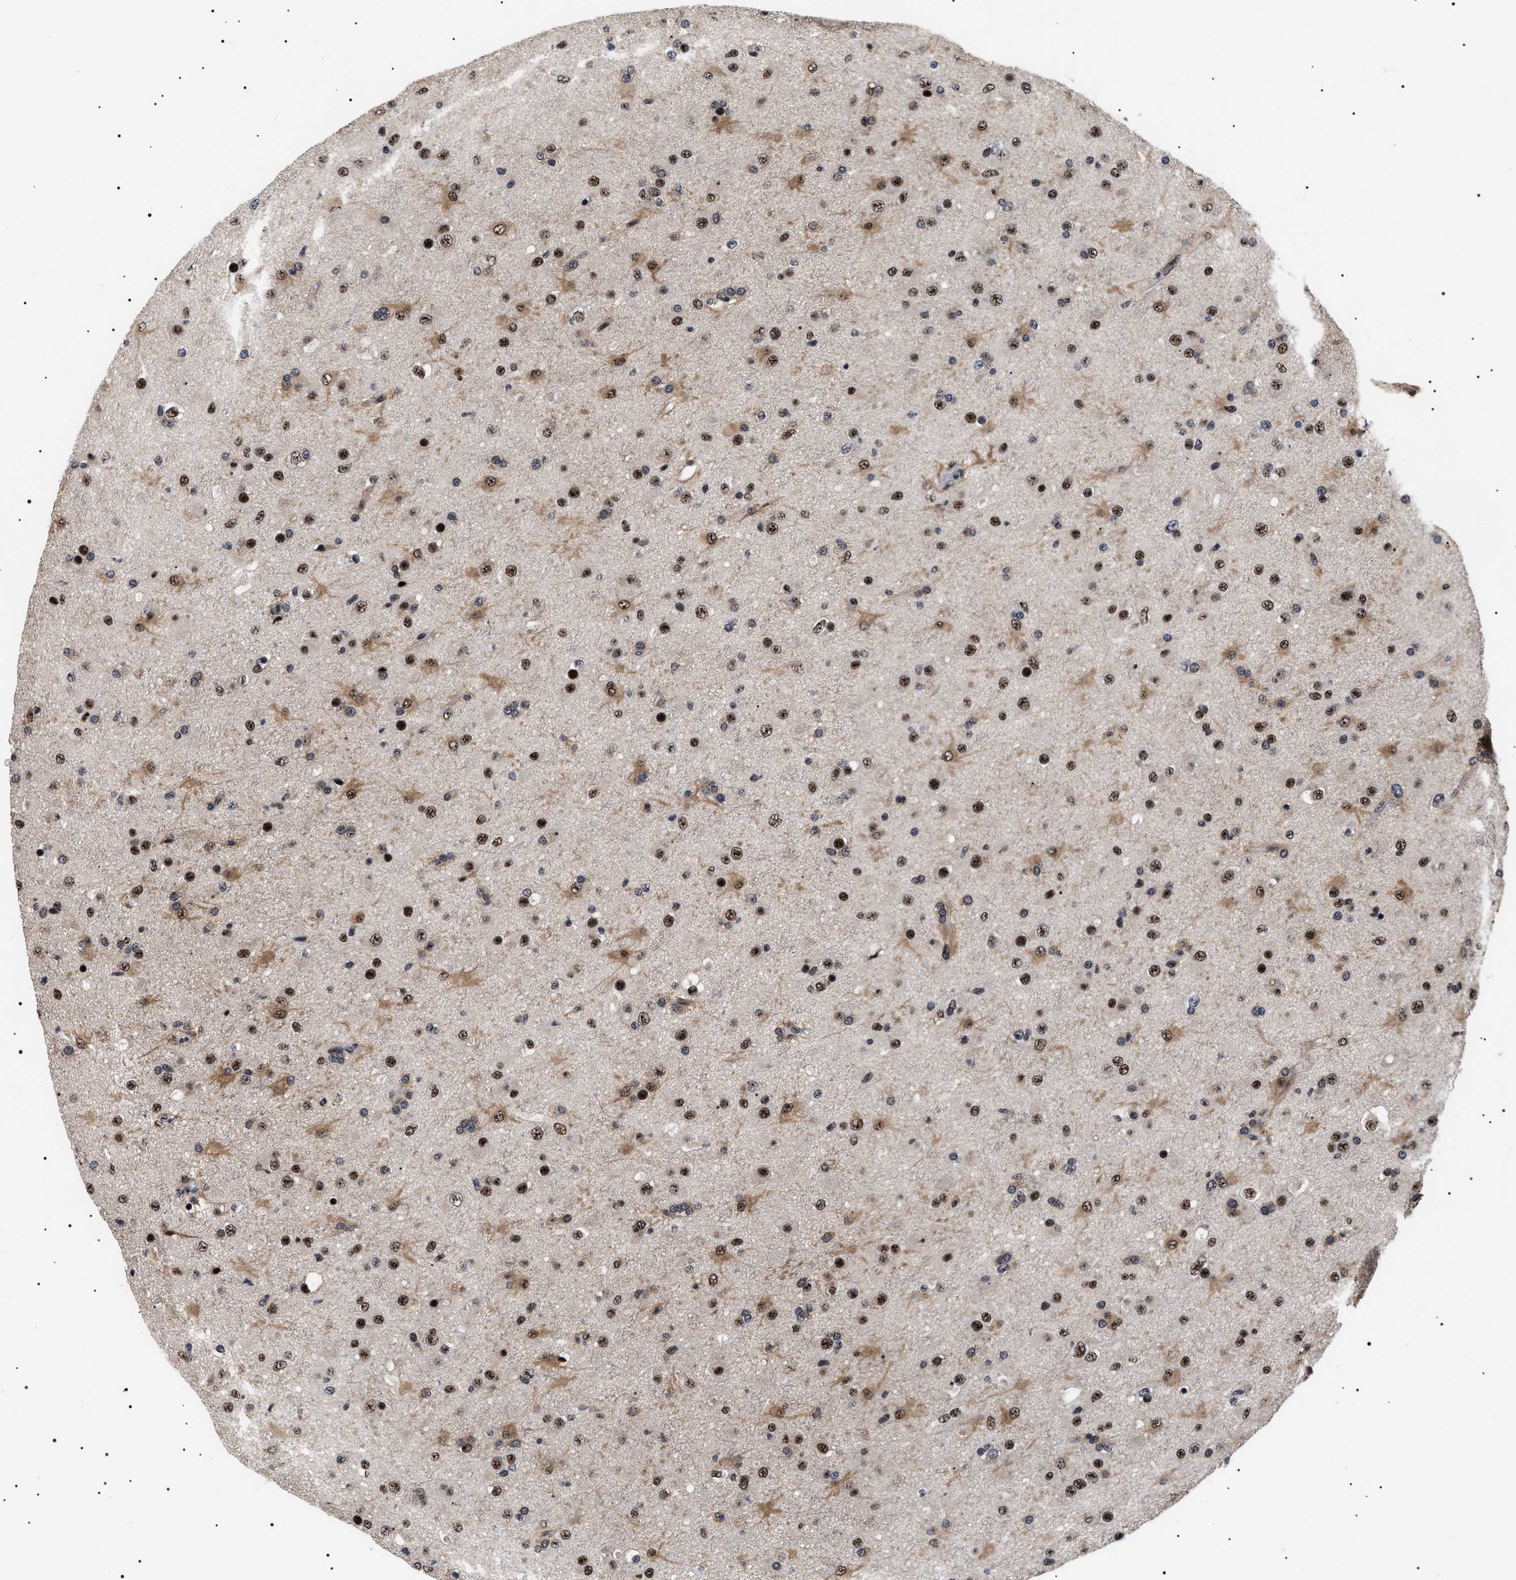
{"staining": {"intensity": "moderate", "quantity": ">75%", "location": "nuclear"}, "tissue": "glioma", "cell_type": "Tumor cells", "image_type": "cancer", "snomed": [{"axis": "morphology", "description": "Glioma, malignant, Low grade"}, {"axis": "topography", "description": "Brain"}], "caption": "An immunohistochemistry photomicrograph of tumor tissue is shown. Protein staining in brown labels moderate nuclear positivity in glioma within tumor cells.", "gene": "CAAP1", "patient": {"sex": "male", "age": 65}}